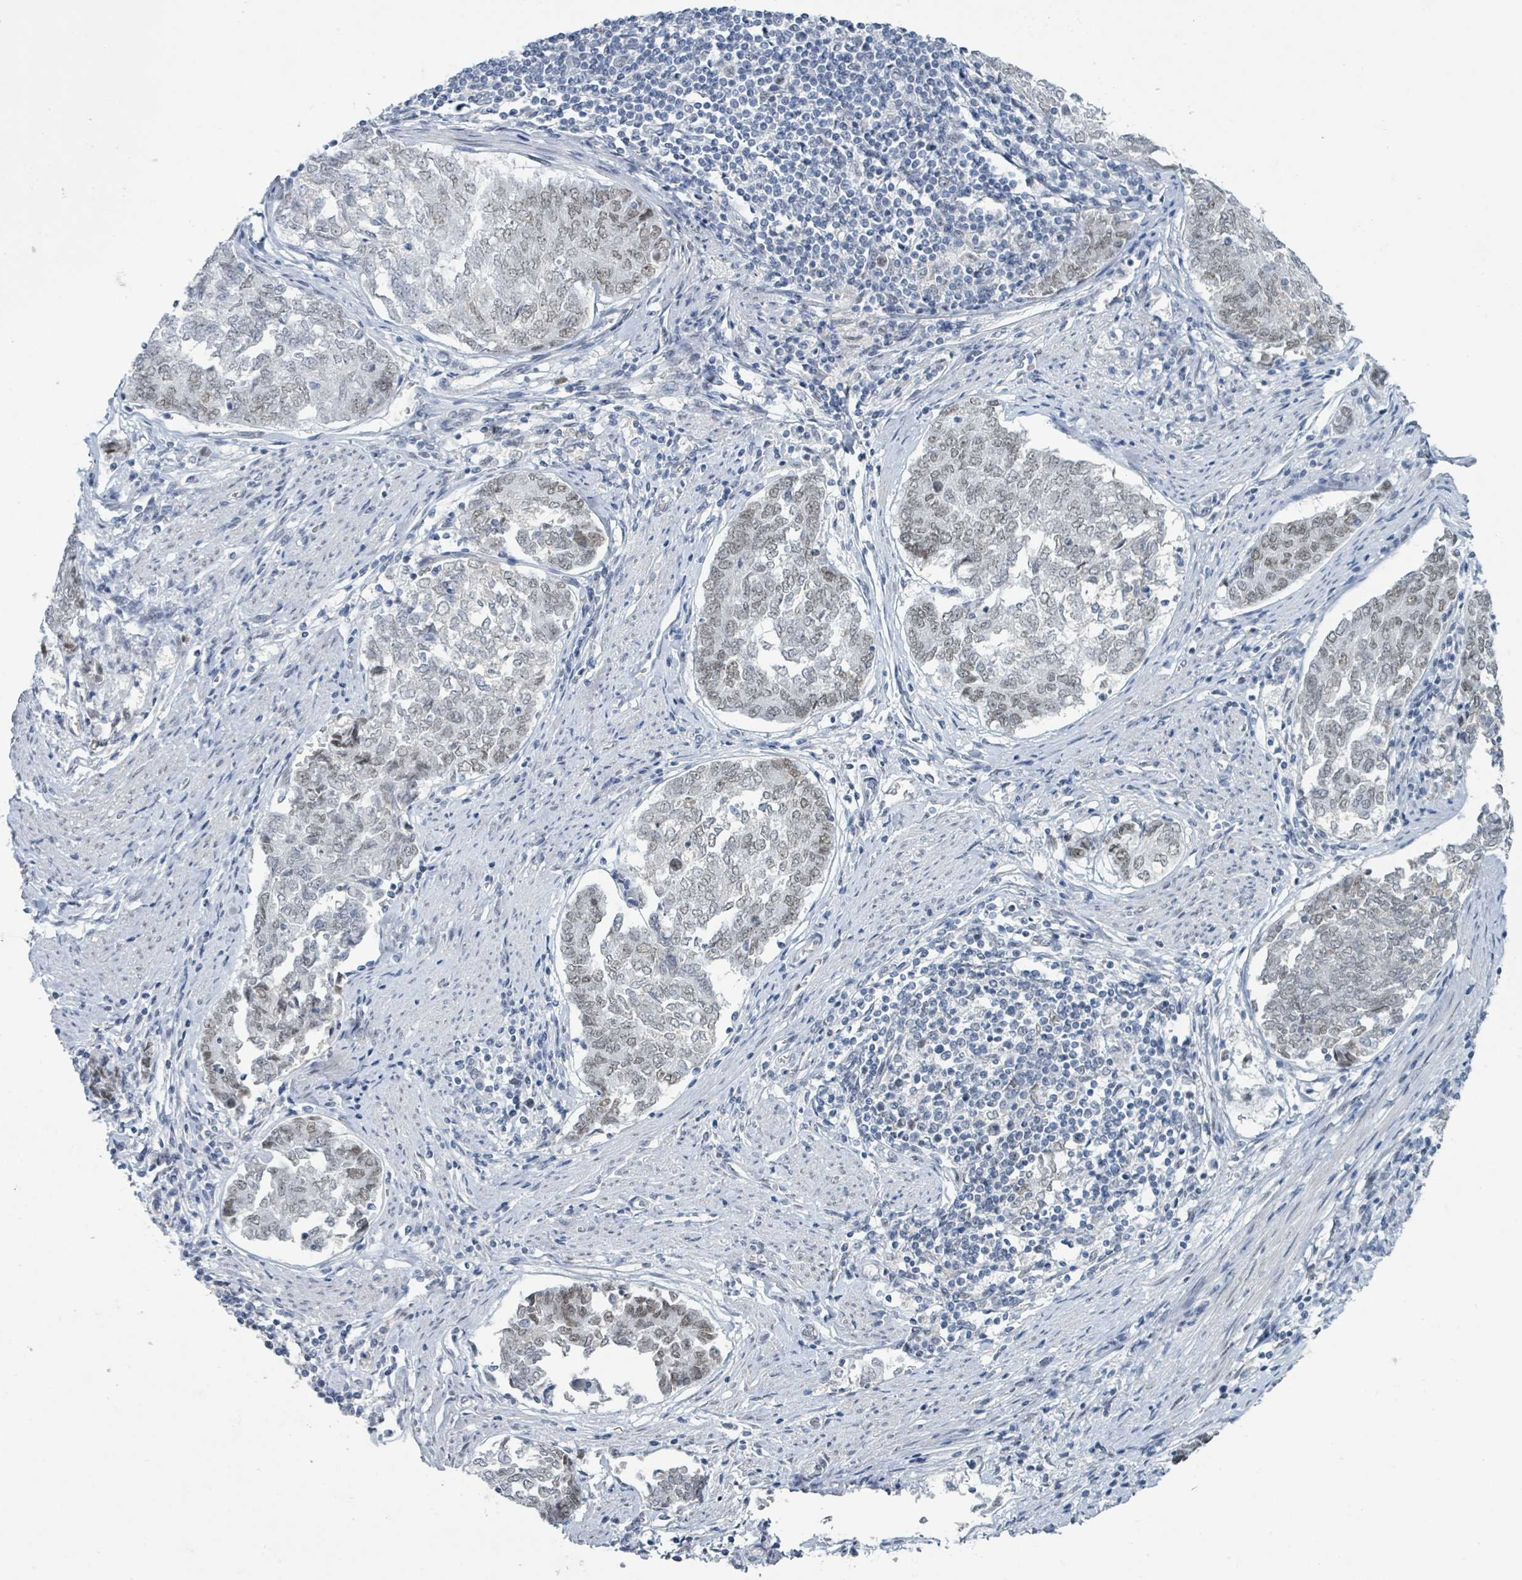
{"staining": {"intensity": "weak", "quantity": ">75%", "location": "nuclear"}, "tissue": "endometrial cancer", "cell_type": "Tumor cells", "image_type": "cancer", "snomed": [{"axis": "morphology", "description": "Adenocarcinoma, NOS"}, {"axis": "topography", "description": "Endometrium"}], "caption": "High-magnification brightfield microscopy of endometrial cancer (adenocarcinoma) stained with DAB (3,3'-diaminobenzidine) (brown) and counterstained with hematoxylin (blue). tumor cells exhibit weak nuclear expression is identified in approximately>75% of cells.", "gene": "EHMT2", "patient": {"sex": "female", "age": 80}}